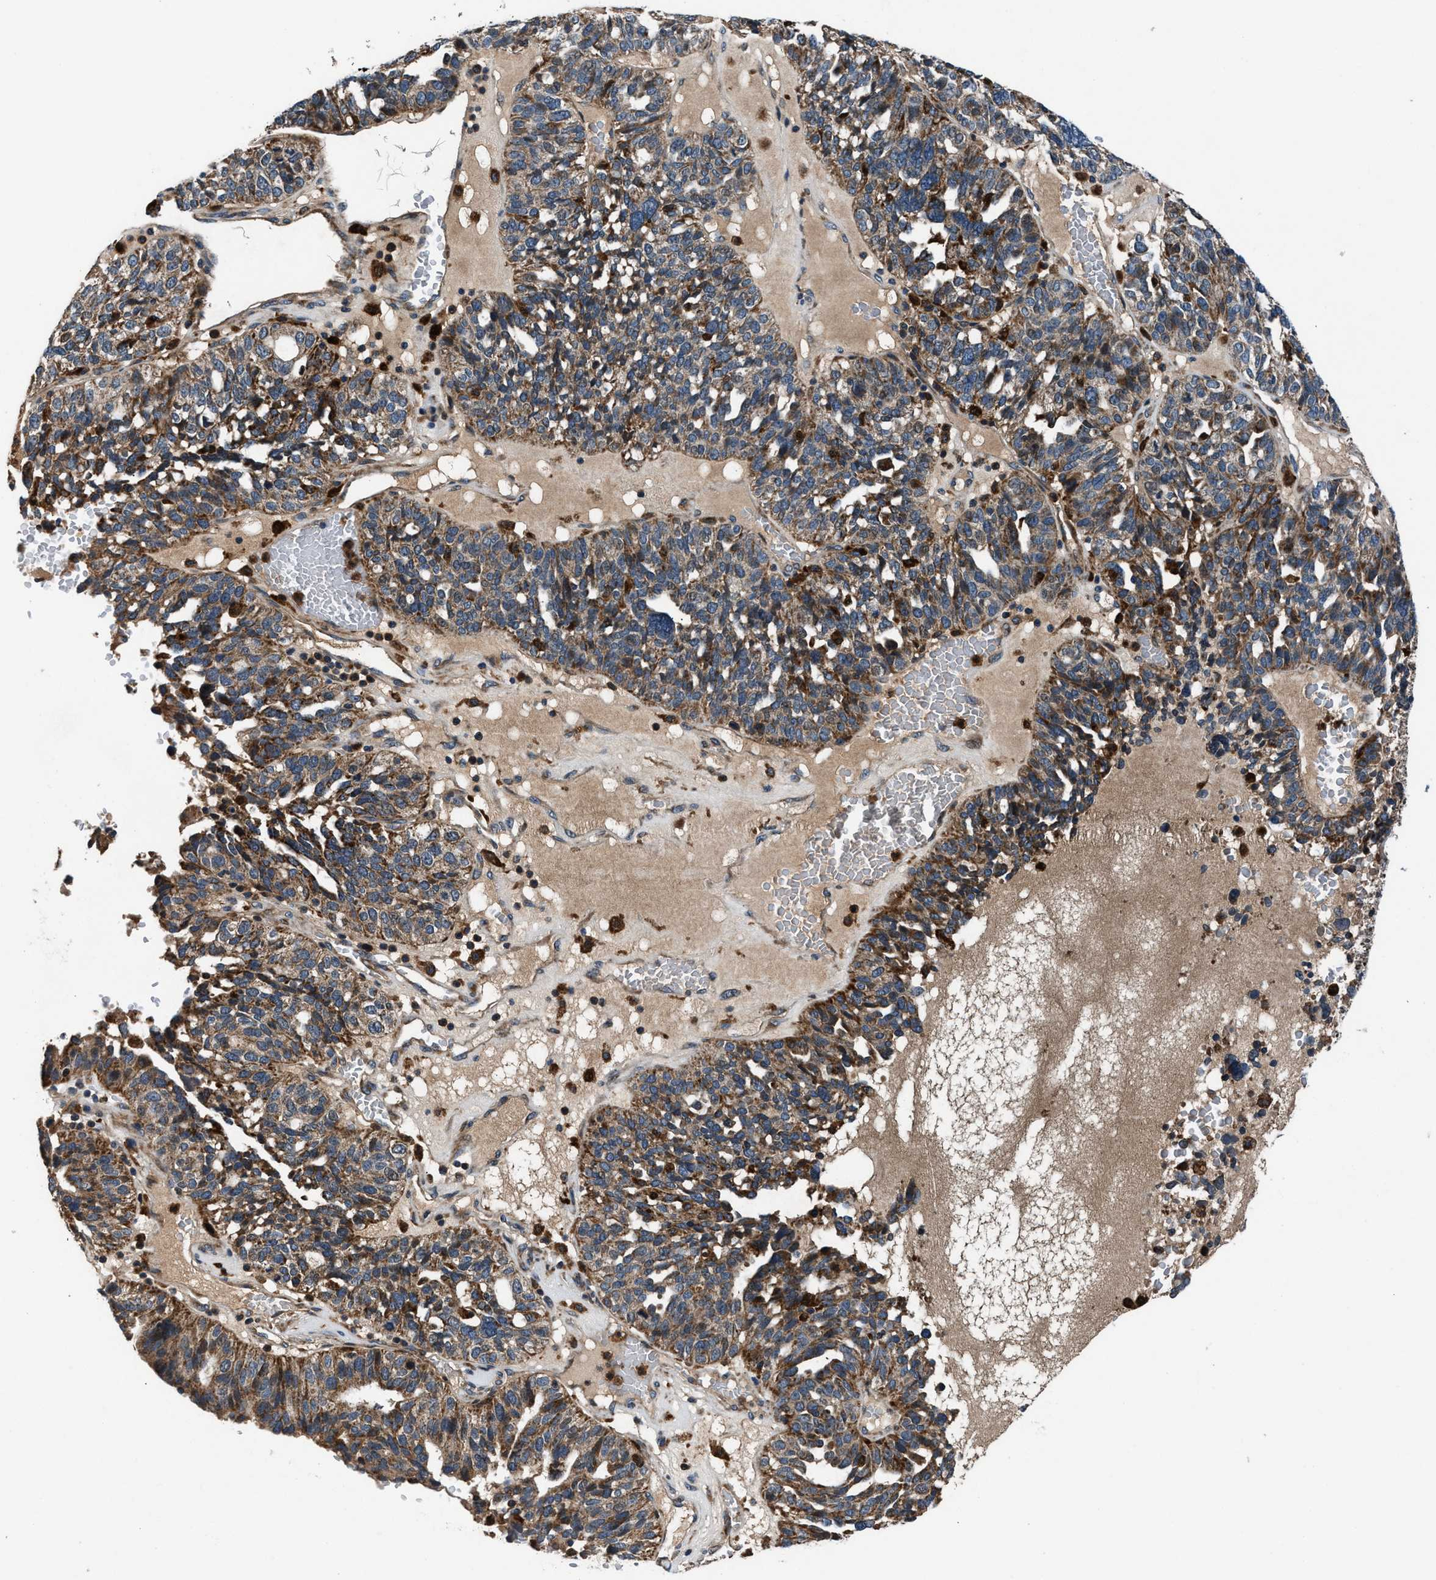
{"staining": {"intensity": "moderate", "quantity": ">75%", "location": "cytoplasmic/membranous"}, "tissue": "ovarian cancer", "cell_type": "Tumor cells", "image_type": "cancer", "snomed": [{"axis": "morphology", "description": "Cystadenocarcinoma, serous, NOS"}, {"axis": "topography", "description": "Ovary"}], "caption": "Ovarian cancer stained with a brown dye displays moderate cytoplasmic/membranous positive expression in about >75% of tumor cells.", "gene": "FAM221A", "patient": {"sex": "female", "age": 59}}